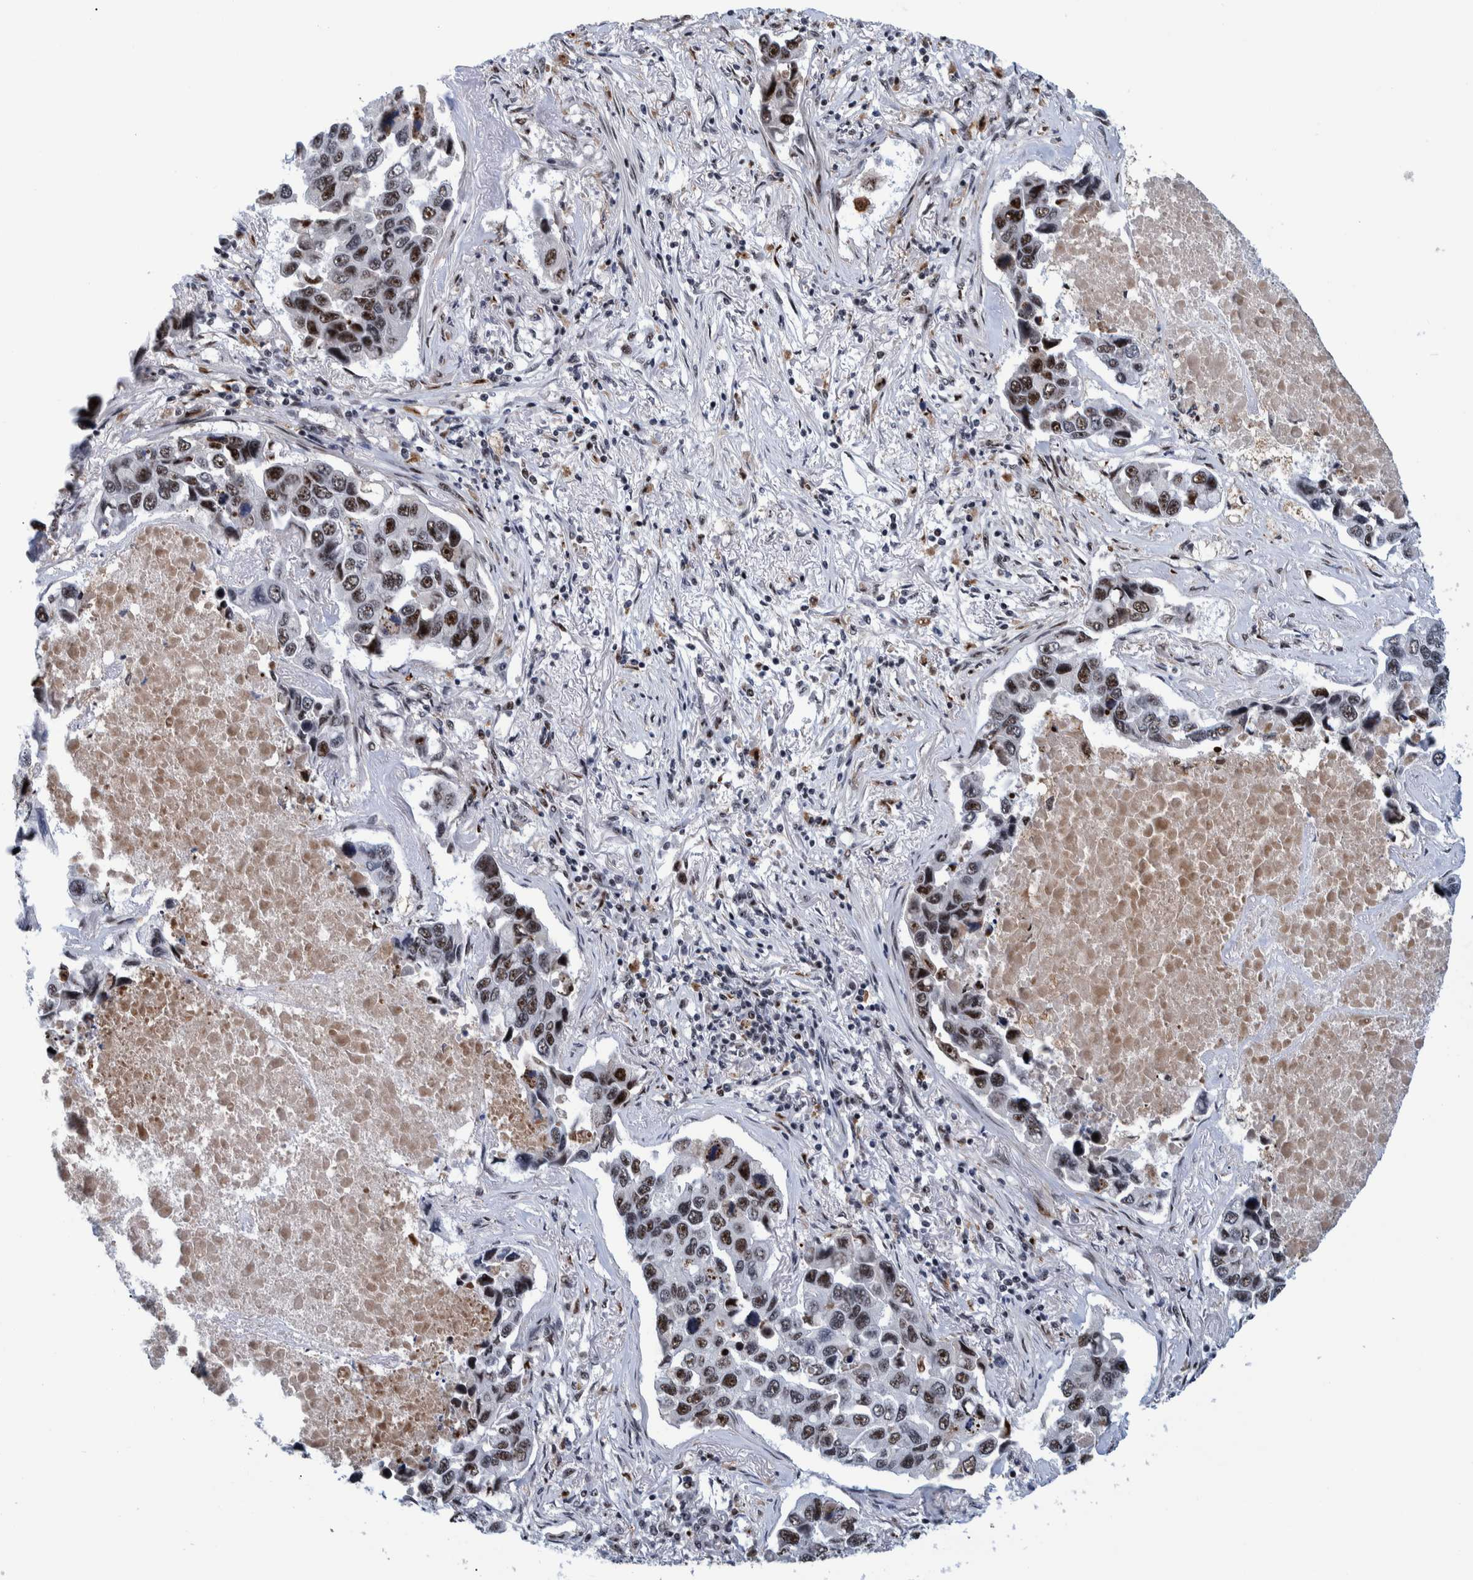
{"staining": {"intensity": "moderate", "quantity": ">75%", "location": "nuclear"}, "tissue": "lung cancer", "cell_type": "Tumor cells", "image_type": "cancer", "snomed": [{"axis": "morphology", "description": "Adenocarcinoma, NOS"}, {"axis": "topography", "description": "Lung"}], "caption": "Human lung cancer stained with a brown dye reveals moderate nuclear positive expression in about >75% of tumor cells.", "gene": "EFTUD2", "patient": {"sex": "male", "age": 64}}